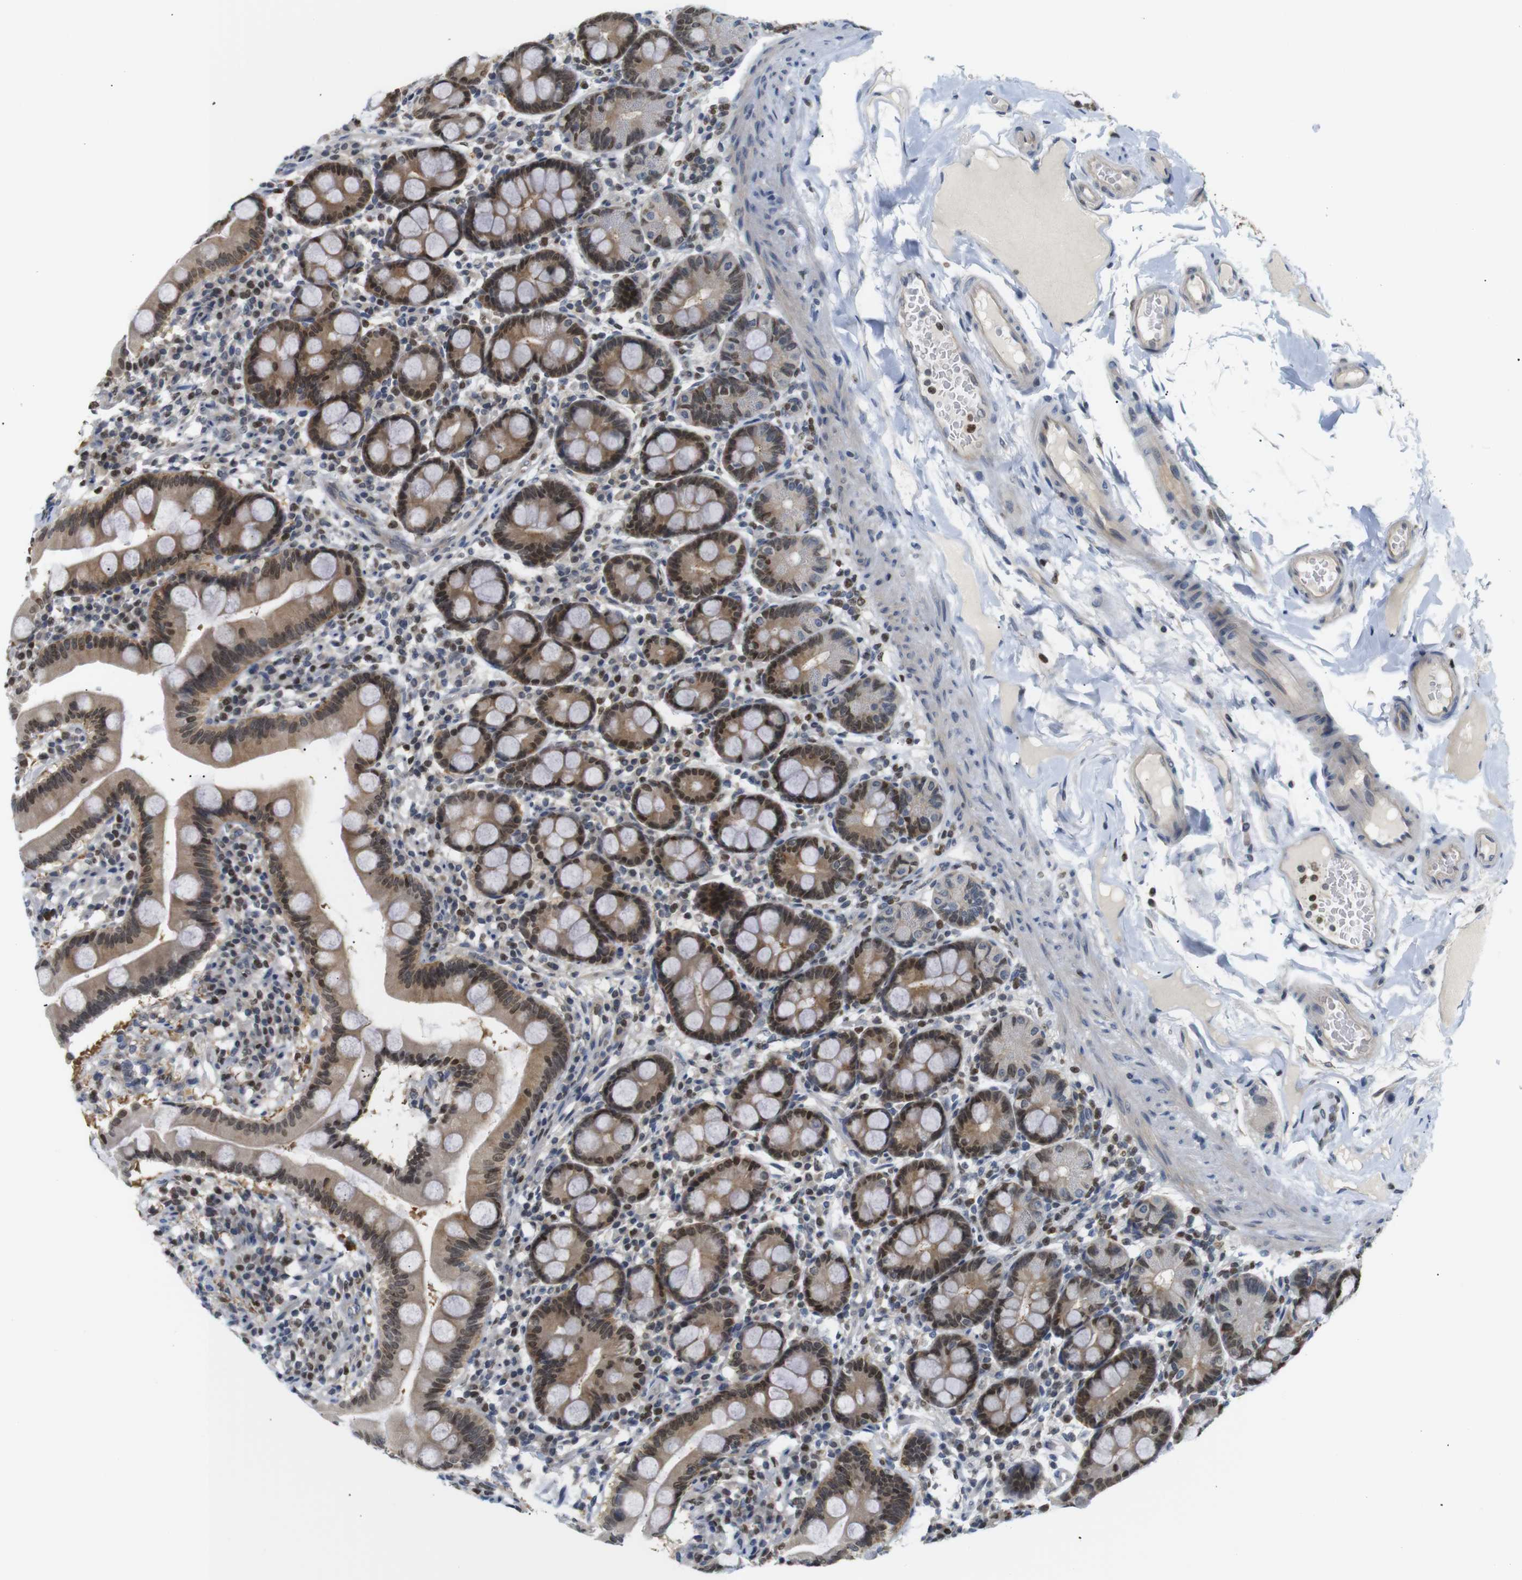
{"staining": {"intensity": "moderate", "quantity": ">75%", "location": "cytoplasmic/membranous,nuclear"}, "tissue": "duodenum", "cell_type": "Glandular cells", "image_type": "normal", "snomed": [{"axis": "morphology", "description": "Normal tissue, NOS"}, {"axis": "topography", "description": "Duodenum"}], "caption": "Duodenum stained with DAB immunohistochemistry (IHC) demonstrates medium levels of moderate cytoplasmic/membranous,nuclear positivity in approximately >75% of glandular cells.", "gene": "MBD1", "patient": {"sex": "male", "age": 50}}